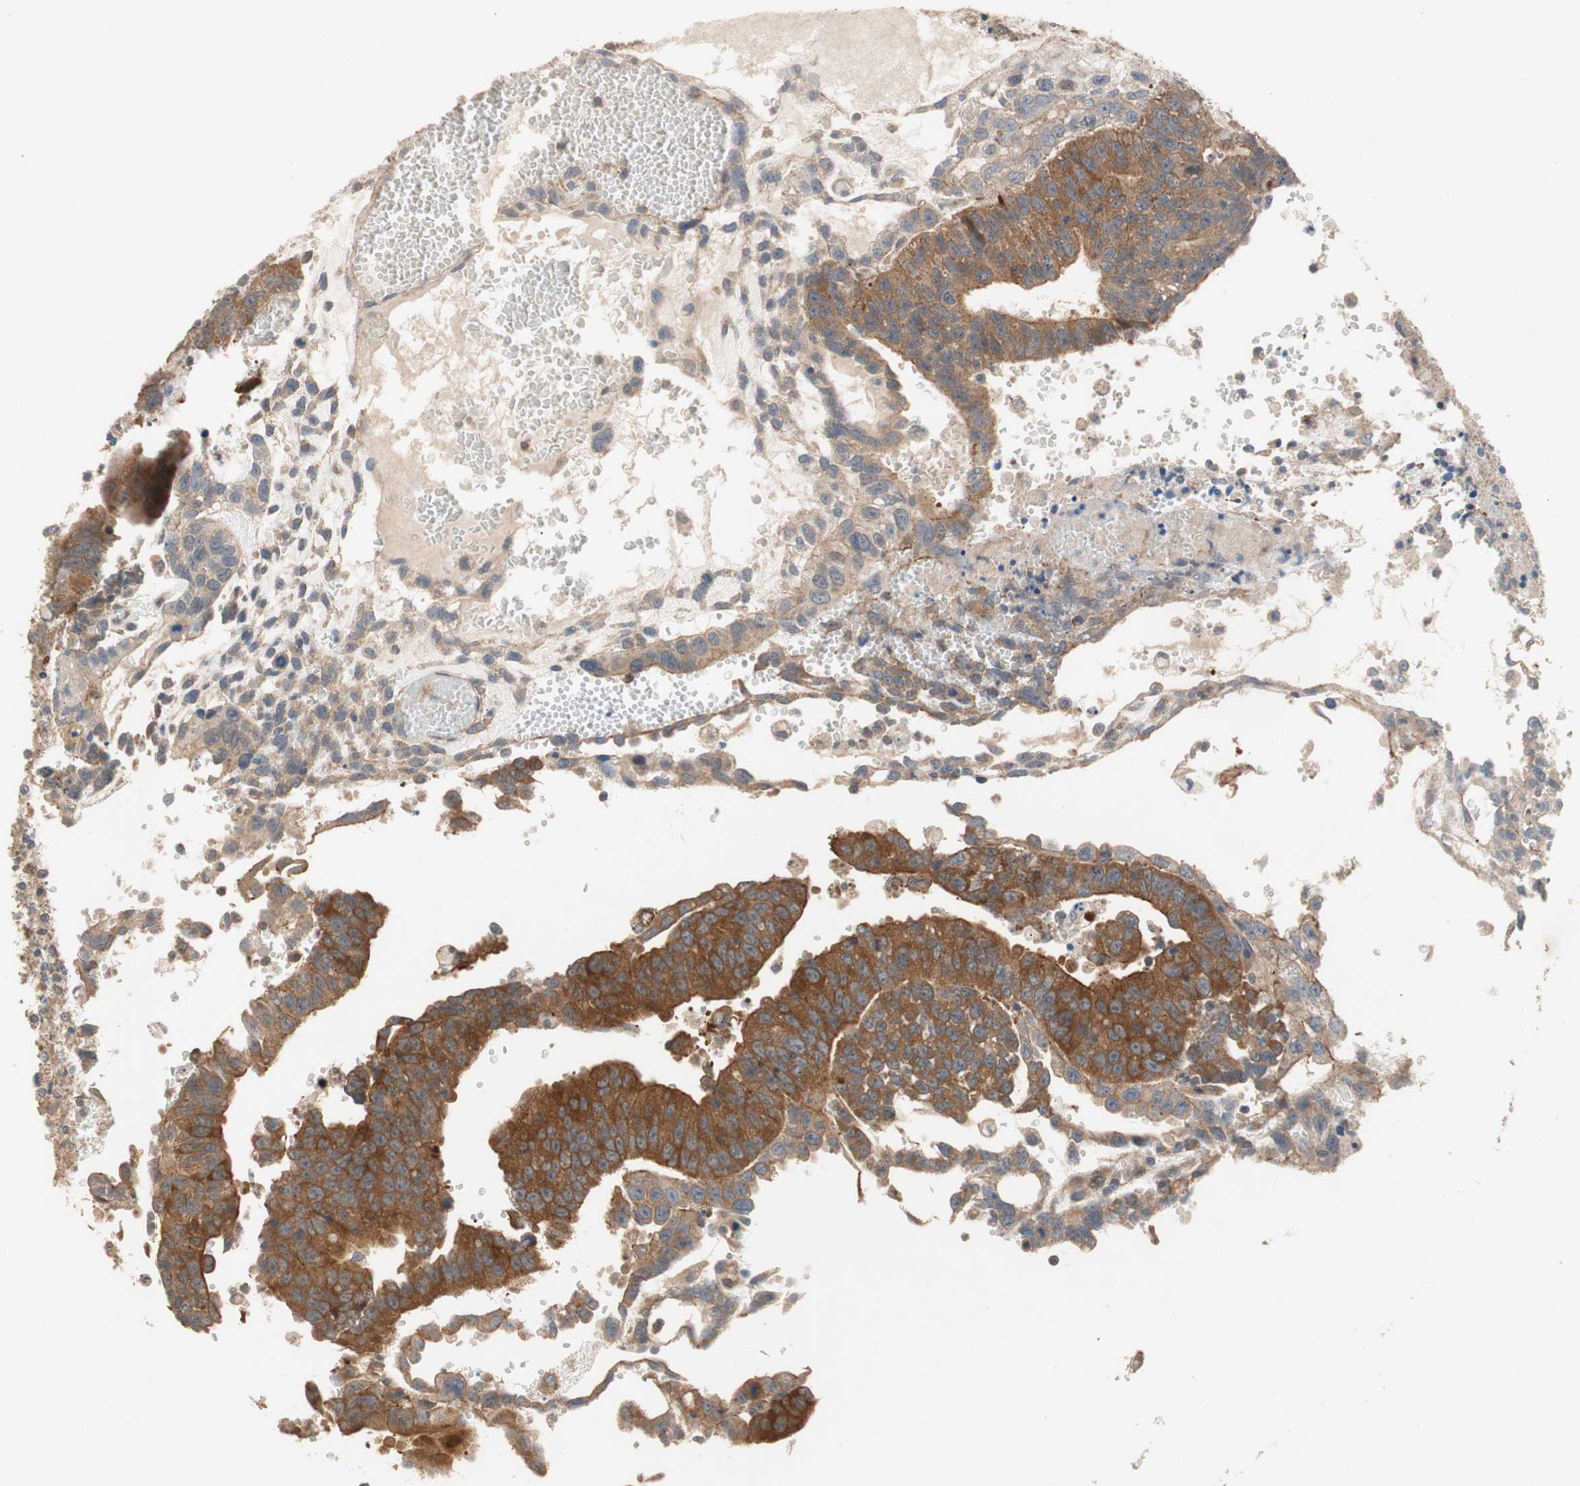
{"staining": {"intensity": "strong", "quantity": ">75%", "location": "cytoplasmic/membranous"}, "tissue": "testis cancer", "cell_type": "Tumor cells", "image_type": "cancer", "snomed": [{"axis": "morphology", "description": "Seminoma, NOS"}, {"axis": "morphology", "description": "Carcinoma, Embryonal, NOS"}, {"axis": "topography", "description": "Testis"}], "caption": "Testis seminoma stained with immunohistochemistry (IHC) displays strong cytoplasmic/membranous positivity in about >75% of tumor cells.", "gene": "MAP4K2", "patient": {"sex": "male", "age": 52}}